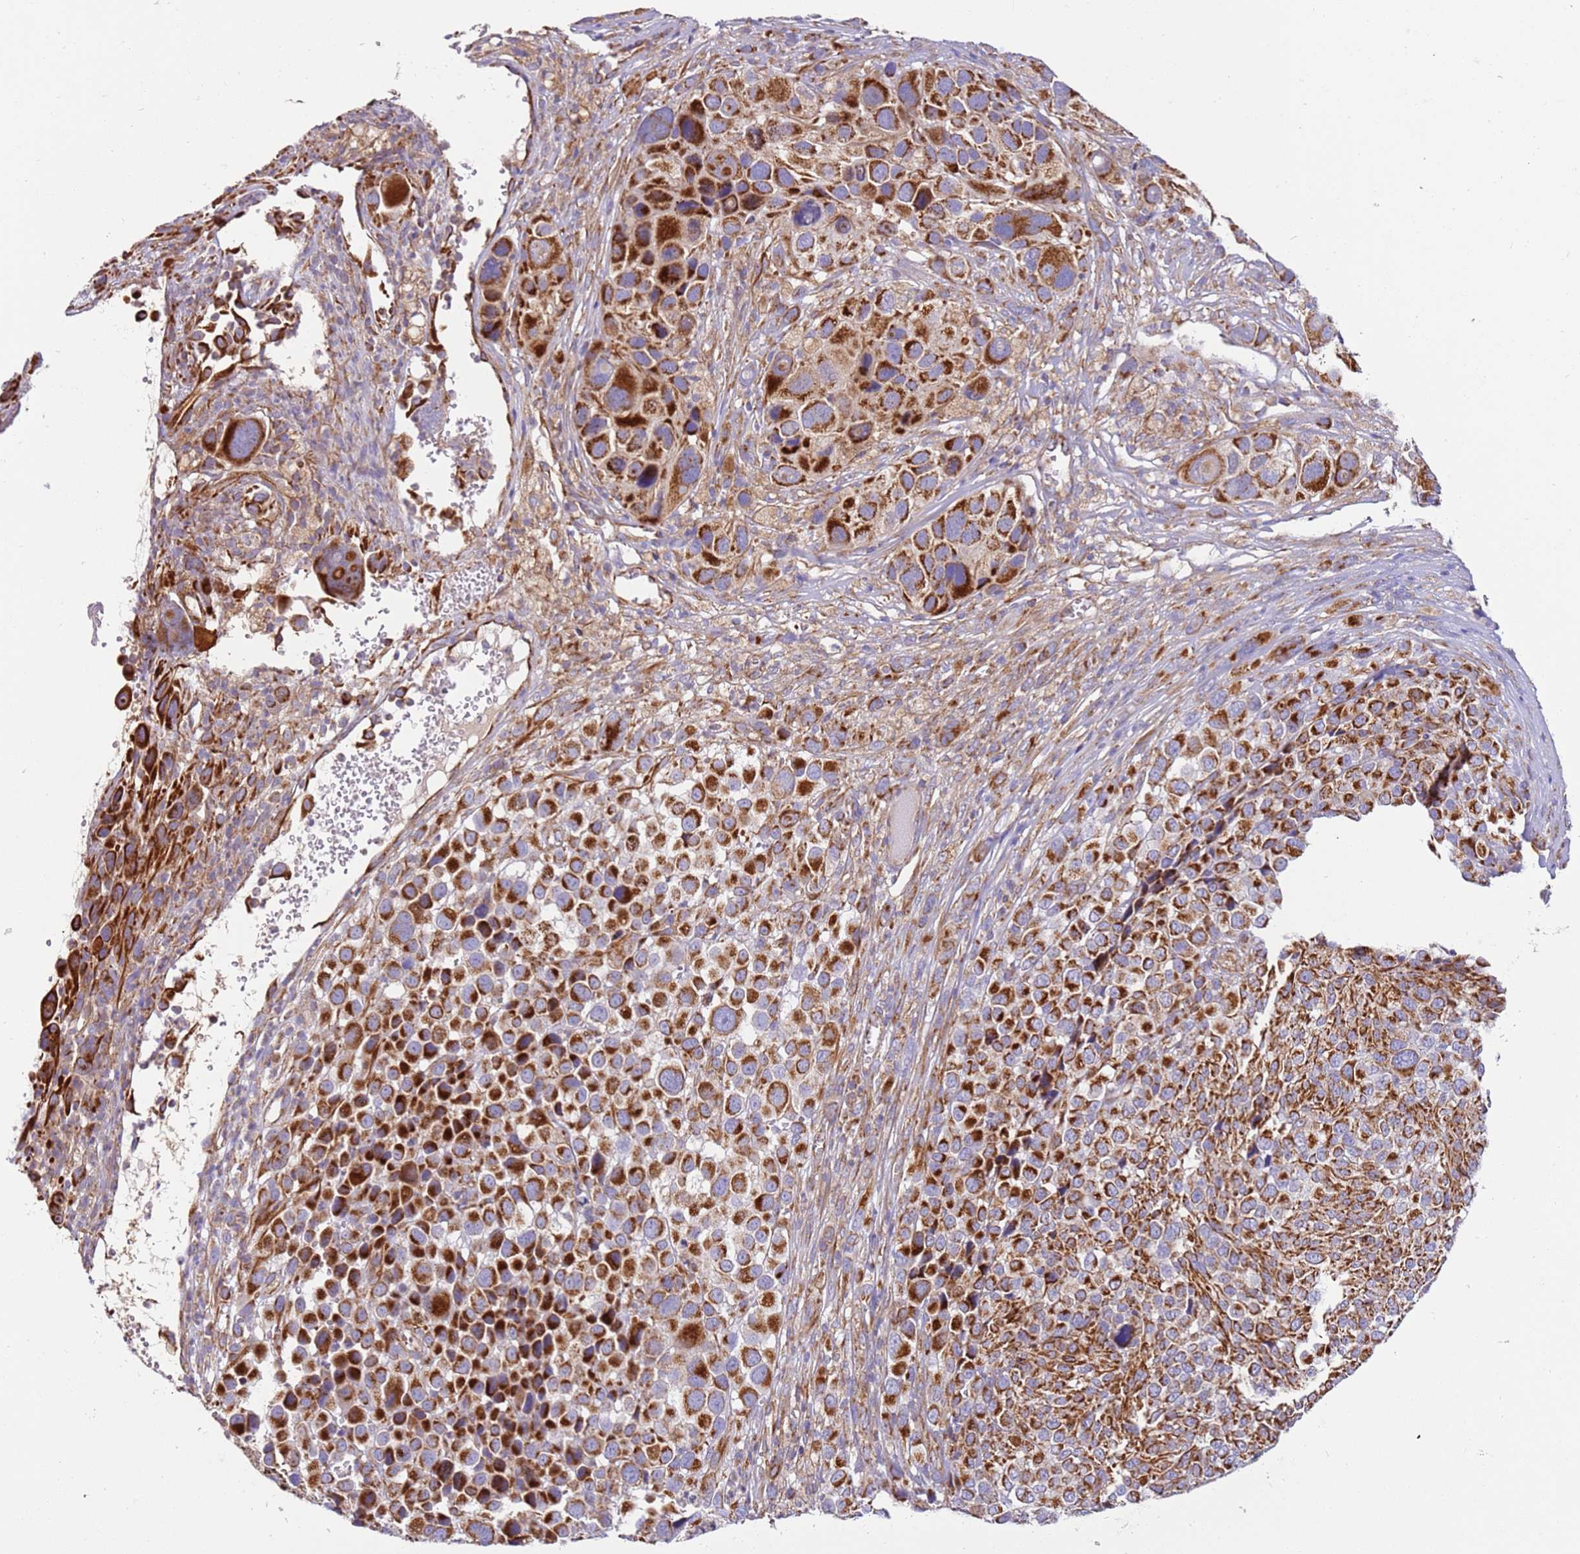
{"staining": {"intensity": "strong", "quantity": ">75%", "location": "cytoplasmic/membranous"}, "tissue": "melanoma", "cell_type": "Tumor cells", "image_type": "cancer", "snomed": [{"axis": "morphology", "description": "Malignant melanoma, NOS"}, {"axis": "topography", "description": "Skin of trunk"}], "caption": "Immunohistochemical staining of malignant melanoma exhibits high levels of strong cytoplasmic/membranous protein positivity in about >75% of tumor cells.", "gene": "MRPL20", "patient": {"sex": "male", "age": 71}}